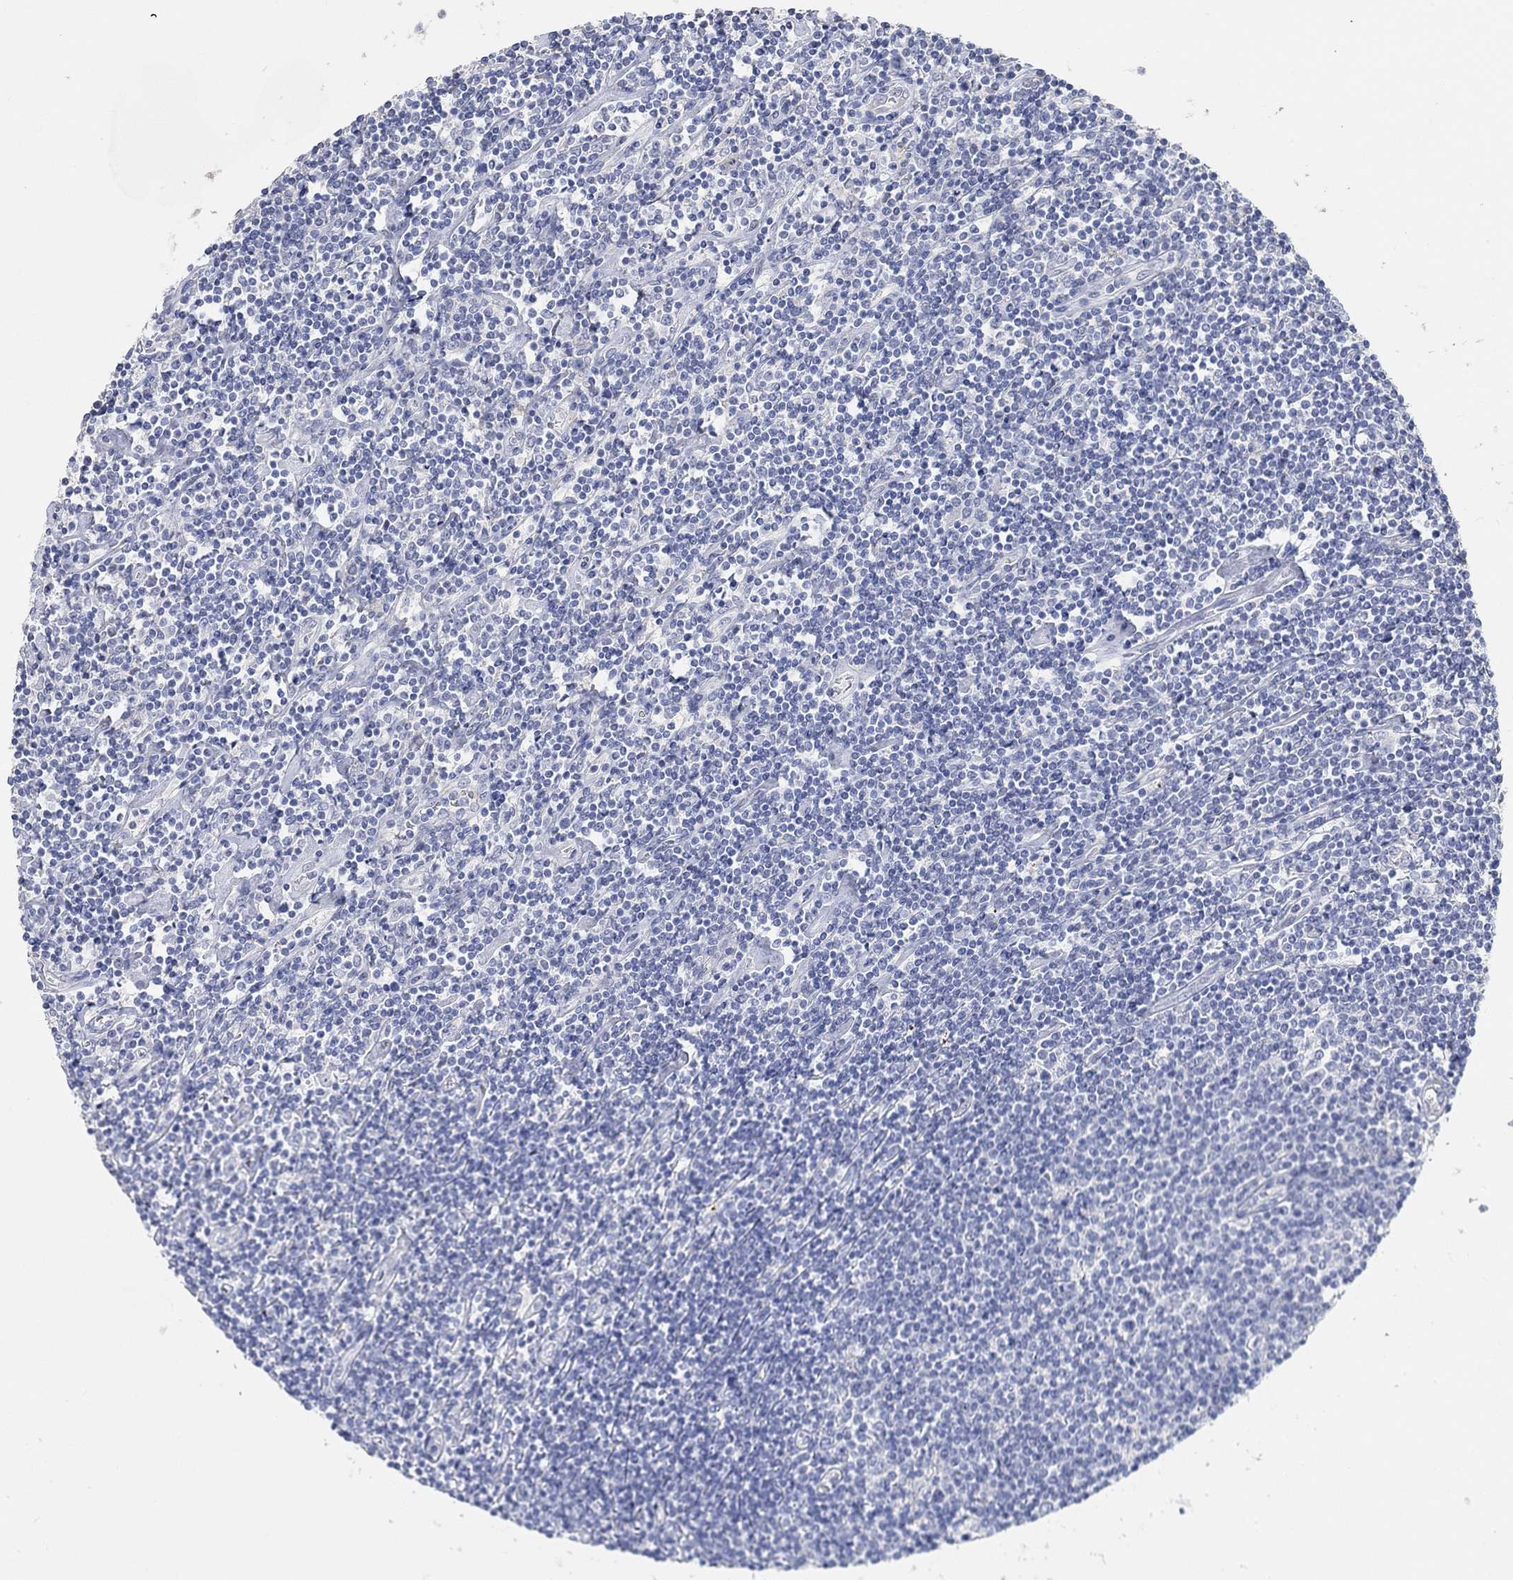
{"staining": {"intensity": "negative", "quantity": "none", "location": "none"}, "tissue": "lymphoma", "cell_type": "Tumor cells", "image_type": "cancer", "snomed": [{"axis": "morphology", "description": "Hodgkin's disease, NOS"}, {"axis": "topography", "description": "Lymph node"}], "caption": "There is no significant staining in tumor cells of lymphoma.", "gene": "NLRP14", "patient": {"sex": "male", "age": 40}}